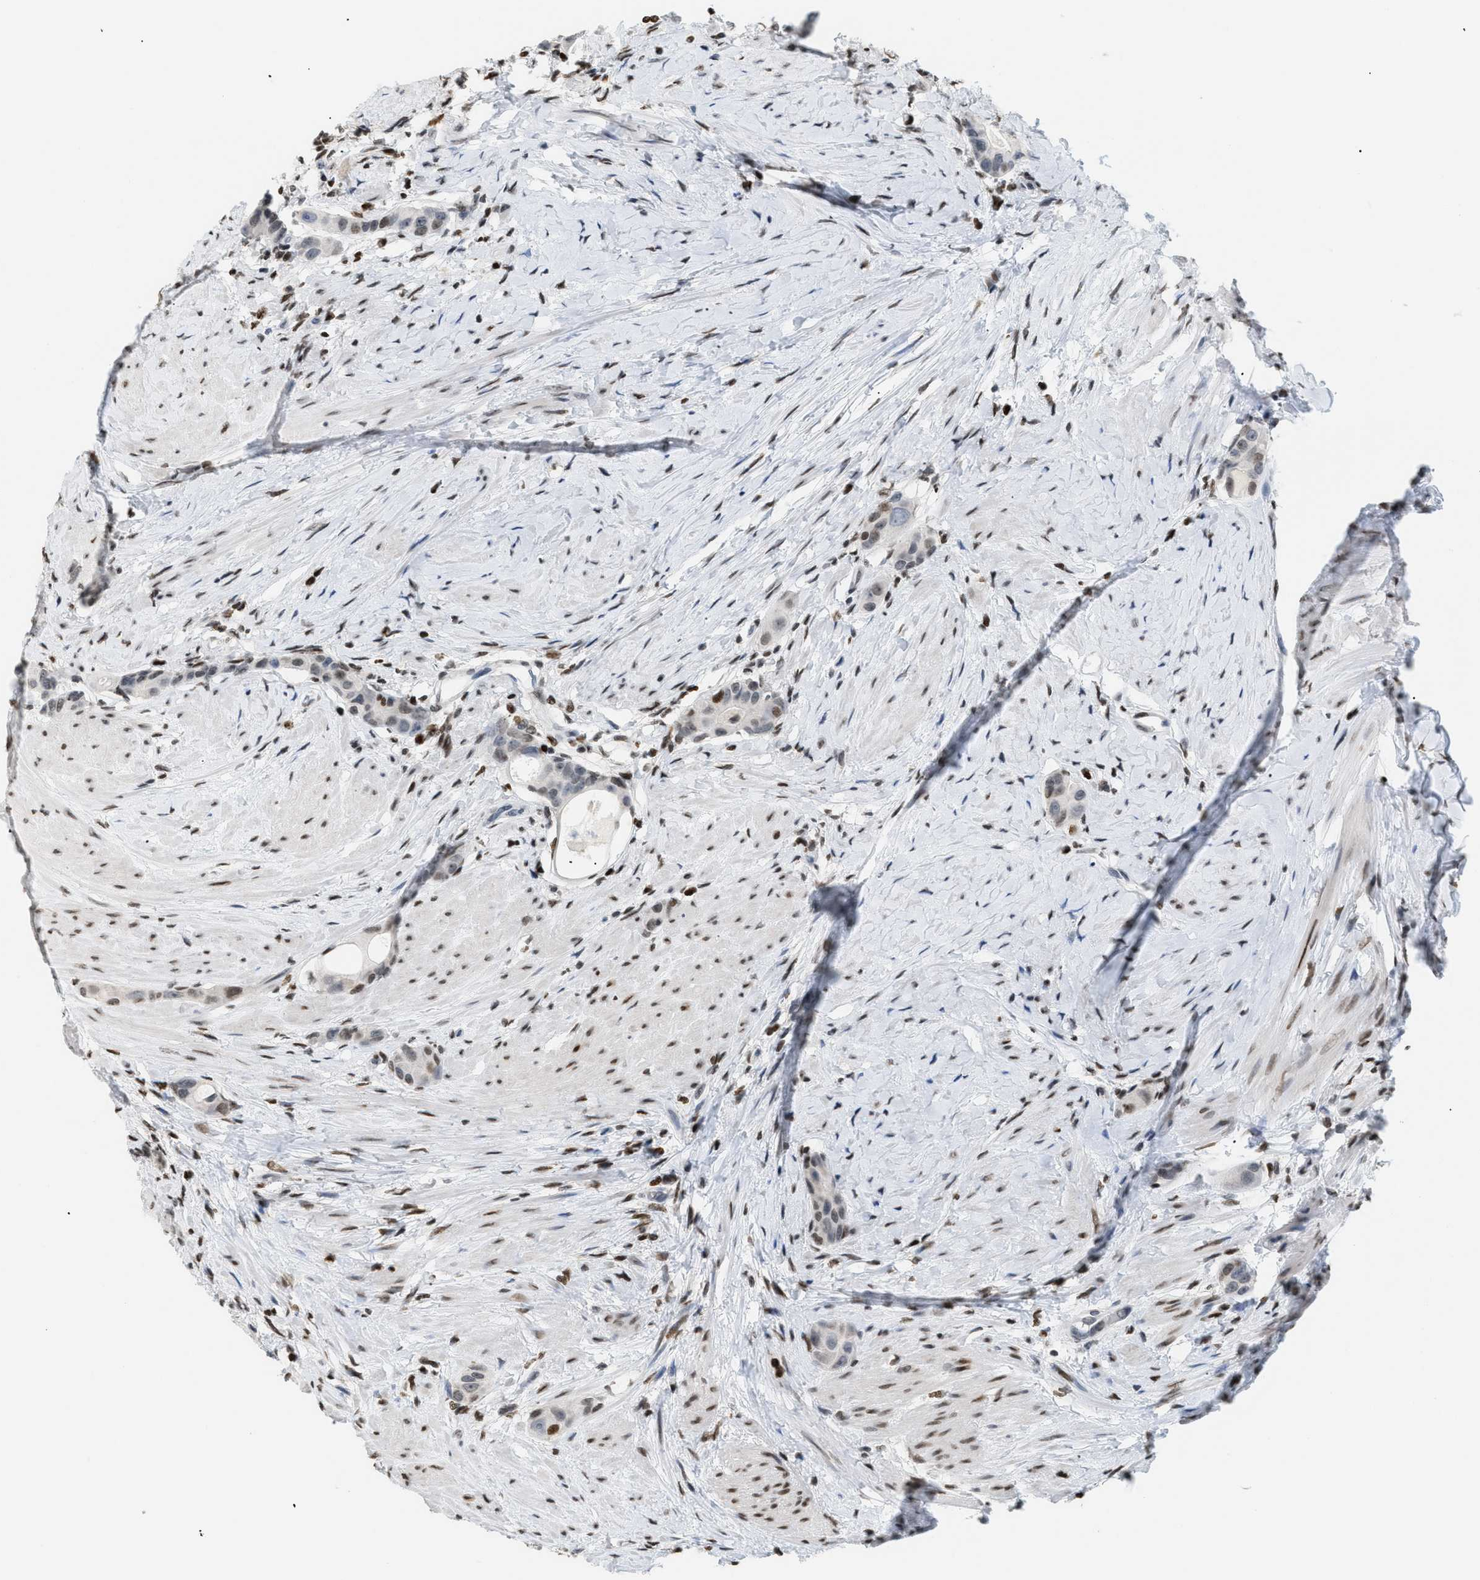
{"staining": {"intensity": "moderate", "quantity": "25%-75%", "location": "nuclear"}, "tissue": "colorectal cancer", "cell_type": "Tumor cells", "image_type": "cancer", "snomed": [{"axis": "morphology", "description": "Adenocarcinoma, NOS"}, {"axis": "topography", "description": "Rectum"}], "caption": "Immunohistochemical staining of adenocarcinoma (colorectal) reveals medium levels of moderate nuclear expression in about 25%-75% of tumor cells.", "gene": "HMGN2", "patient": {"sex": "male", "age": 51}}